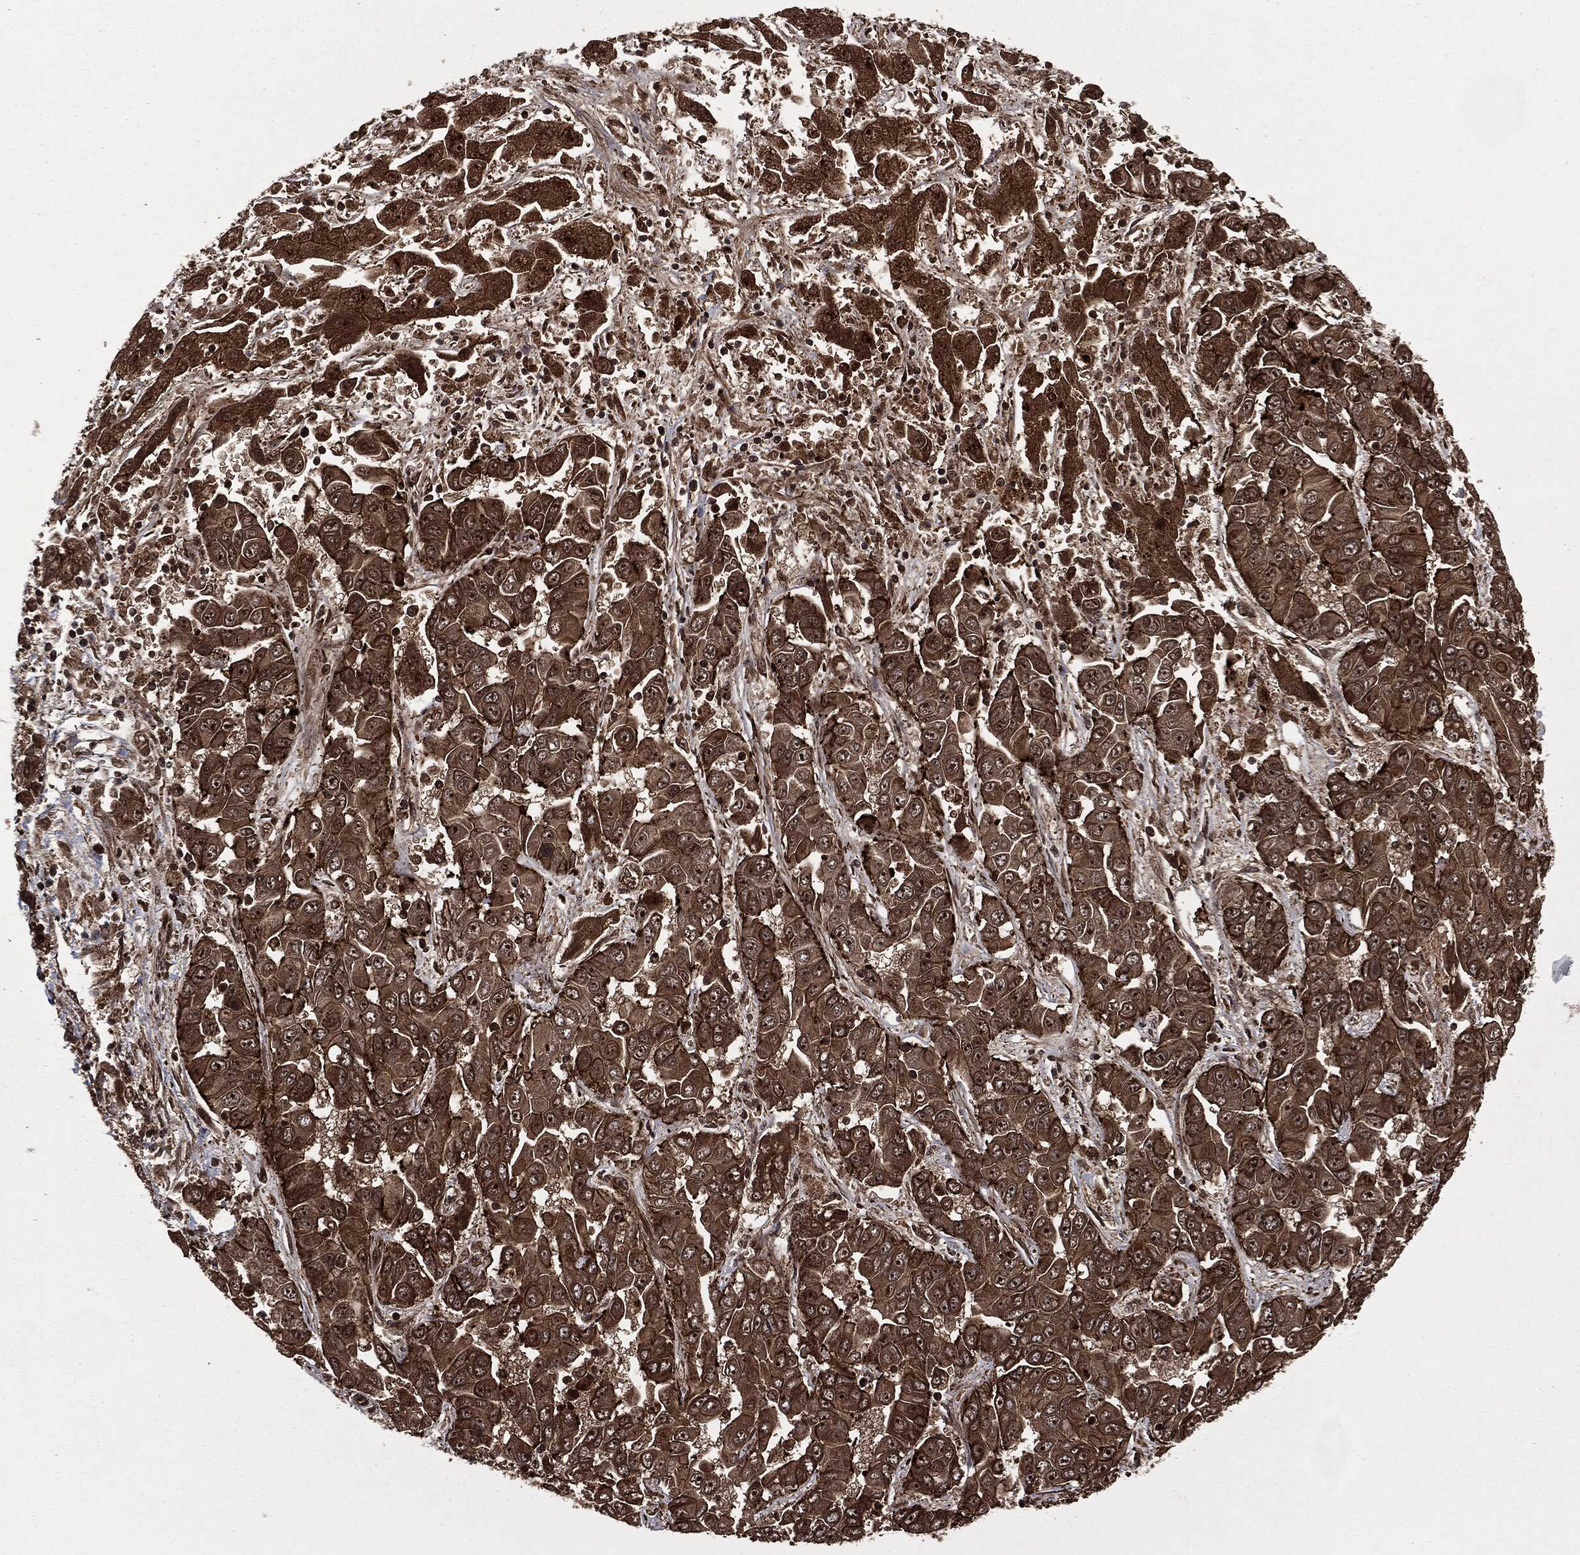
{"staining": {"intensity": "strong", "quantity": ">75%", "location": "cytoplasmic/membranous,nuclear"}, "tissue": "liver cancer", "cell_type": "Tumor cells", "image_type": "cancer", "snomed": [{"axis": "morphology", "description": "Cholangiocarcinoma"}, {"axis": "topography", "description": "Liver"}], "caption": "Liver cancer (cholangiocarcinoma) stained with a protein marker shows strong staining in tumor cells.", "gene": "CARD6", "patient": {"sex": "female", "age": 52}}